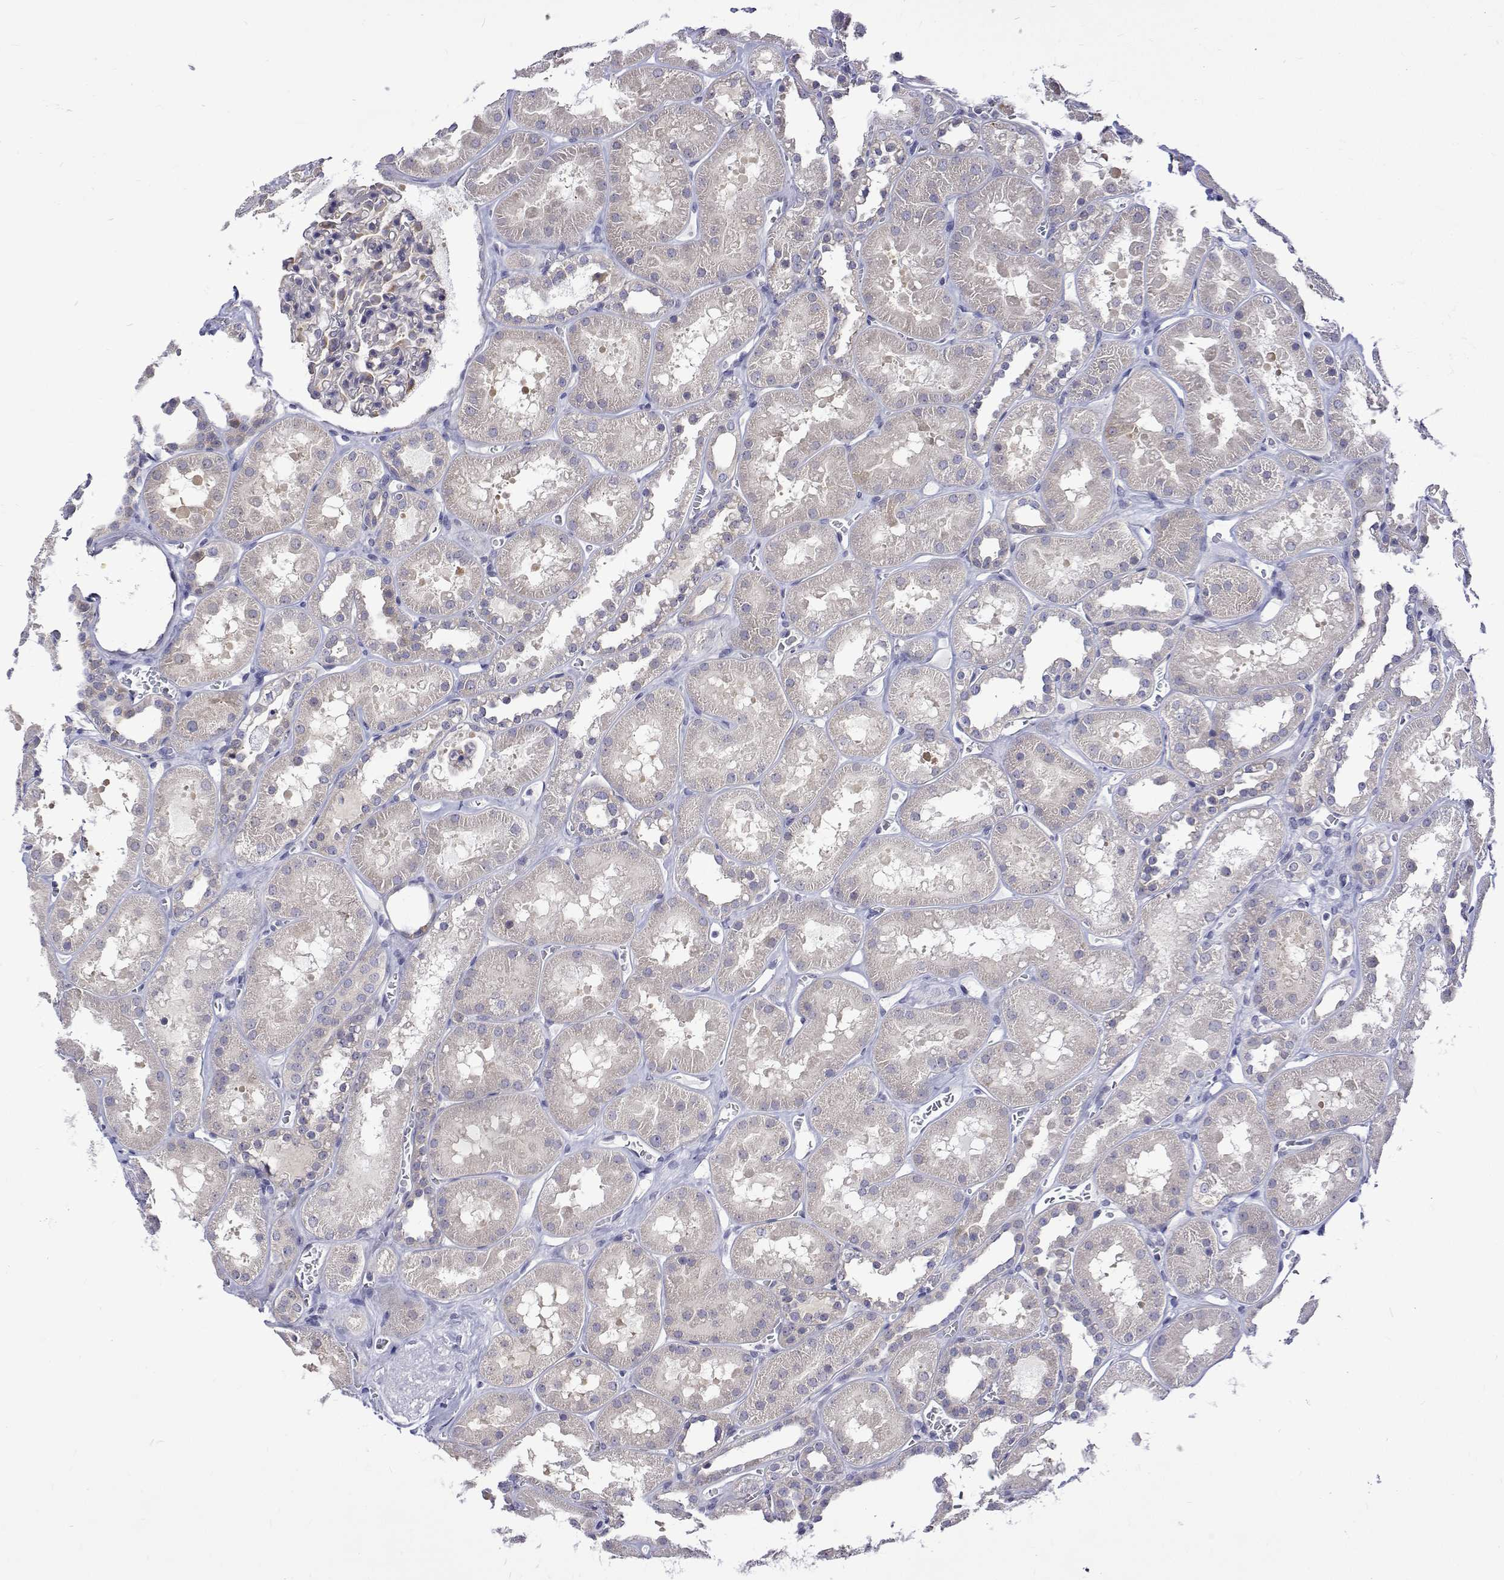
{"staining": {"intensity": "negative", "quantity": "none", "location": "none"}, "tissue": "kidney", "cell_type": "Cells in glomeruli", "image_type": "normal", "snomed": [{"axis": "morphology", "description": "Normal tissue, NOS"}, {"axis": "topography", "description": "Kidney"}], "caption": "The IHC histopathology image has no significant staining in cells in glomeruli of kidney. (DAB IHC with hematoxylin counter stain).", "gene": "PADI1", "patient": {"sex": "female", "age": 41}}